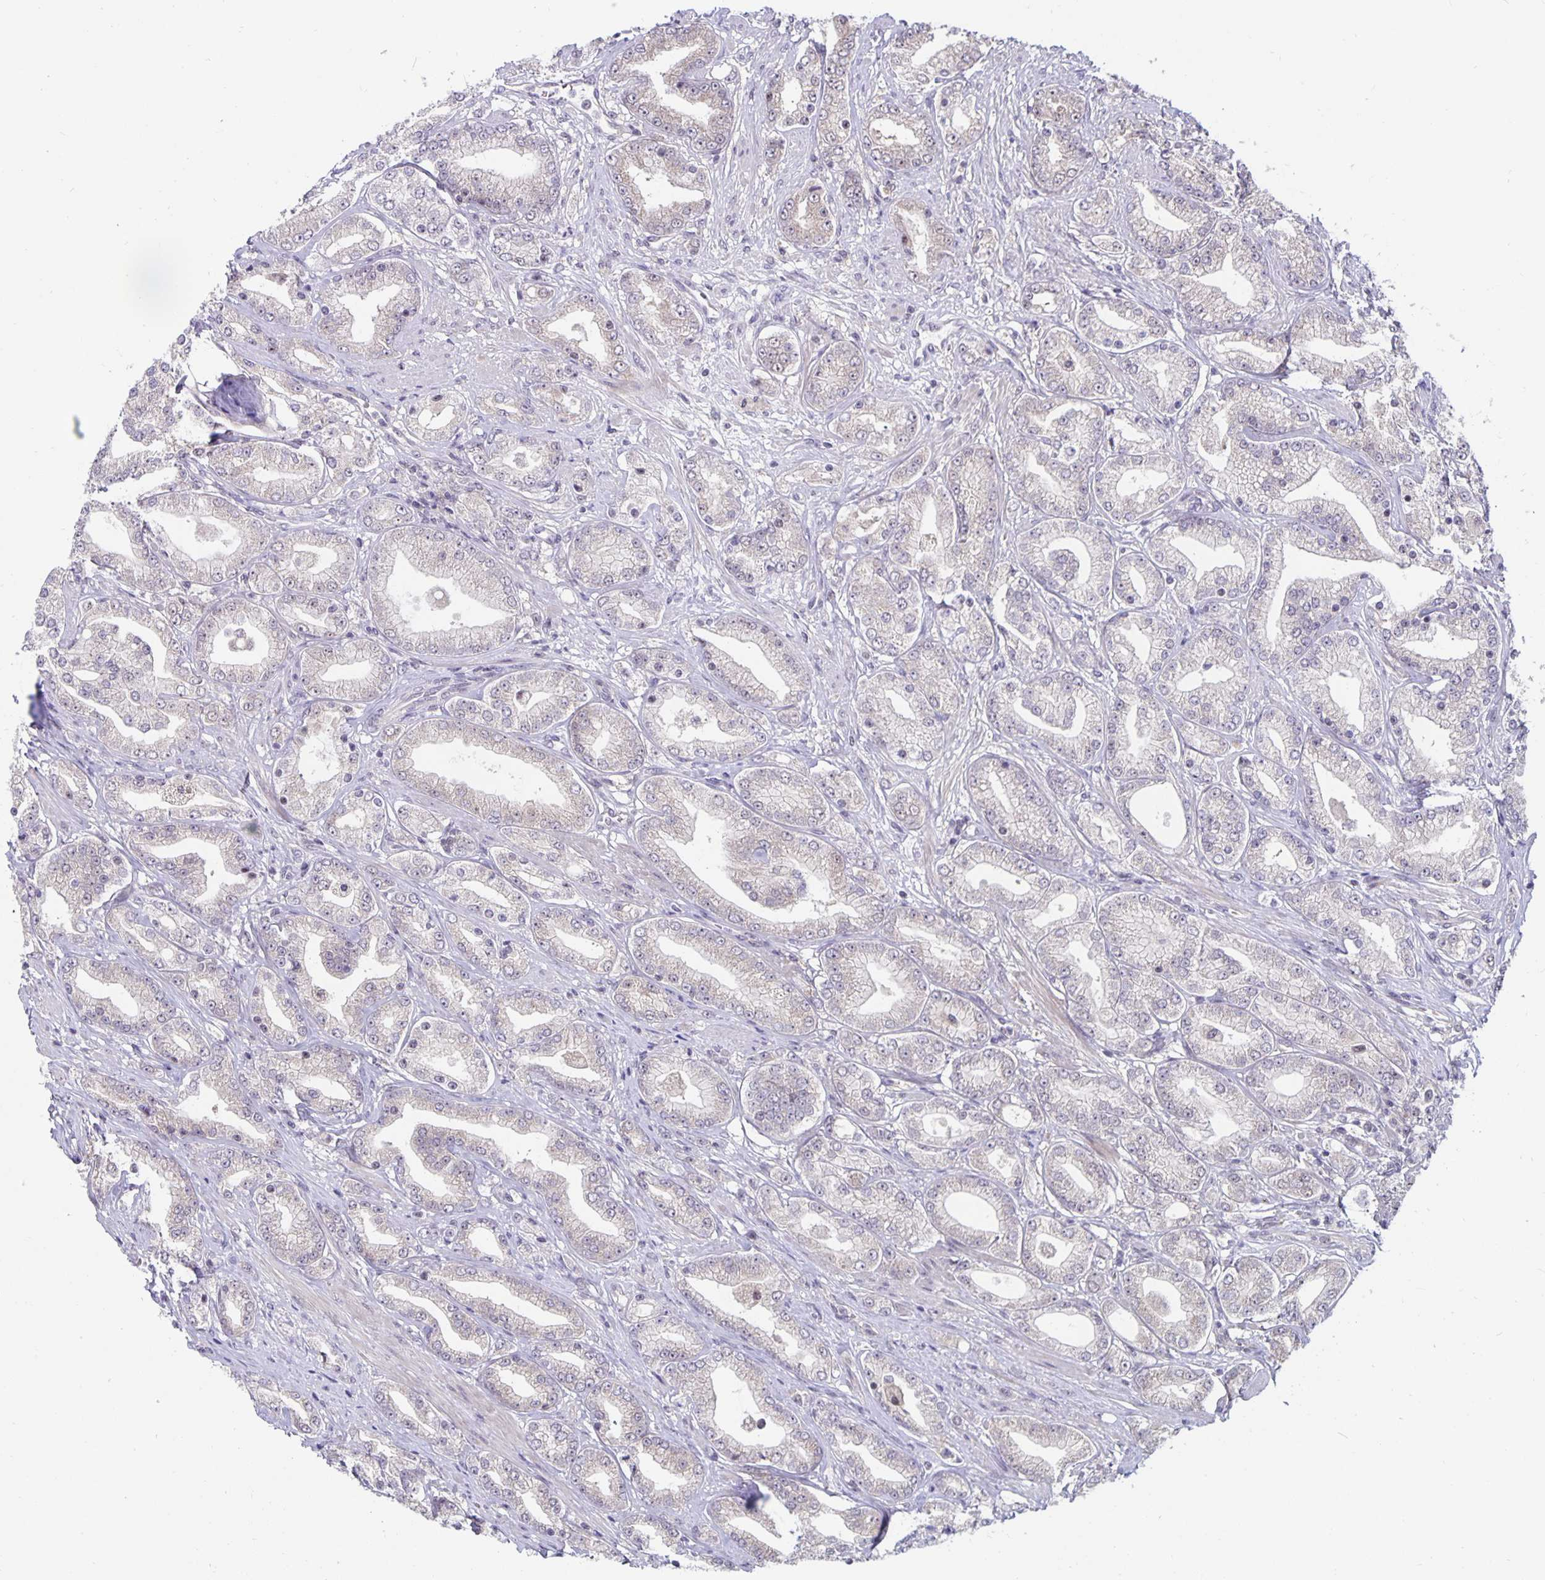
{"staining": {"intensity": "weak", "quantity": "<25%", "location": "nuclear"}, "tissue": "prostate cancer", "cell_type": "Tumor cells", "image_type": "cancer", "snomed": [{"axis": "morphology", "description": "Adenocarcinoma, High grade"}, {"axis": "topography", "description": "Prostate"}], "caption": "Adenocarcinoma (high-grade) (prostate) was stained to show a protein in brown. There is no significant staining in tumor cells. The staining was performed using DAB (3,3'-diaminobenzidine) to visualize the protein expression in brown, while the nuclei were stained in blue with hematoxylin (Magnification: 20x).", "gene": "EXOC6B", "patient": {"sex": "male", "age": 67}}